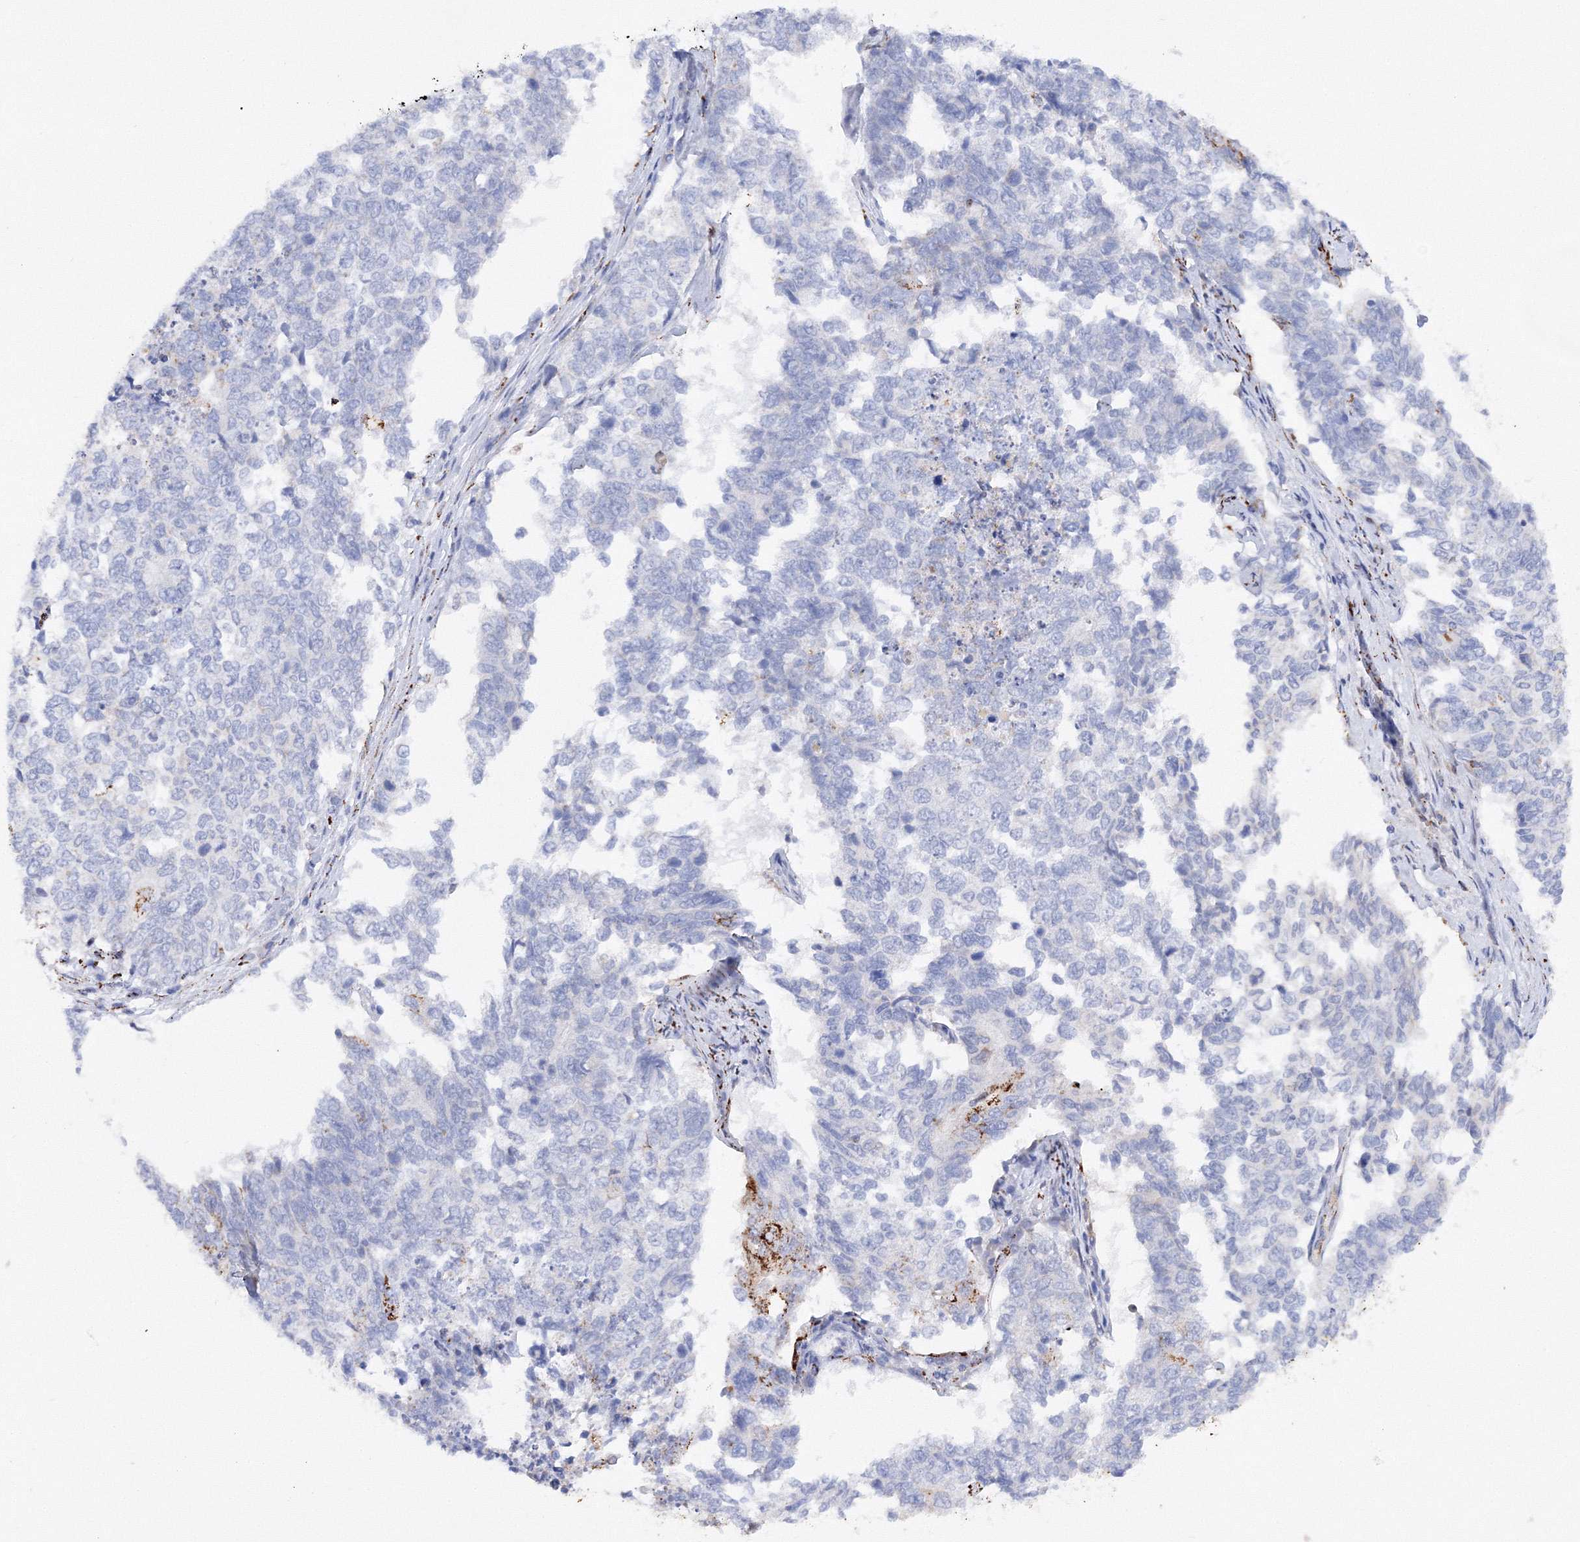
{"staining": {"intensity": "negative", "quantity": "none", "location": "none"}, "tissue": "cervical cancer", "cell_type": "Tumor cells", "image_type": "cancer", "snomed": [{"axis": "morphology", "description": "Squamous cell carcinoma, NOS"}, {"axis": "topography", "description": "Cervix"}], "caption": "Tumor cells are negative for brown protein staining in cervical cancer (squamous cell carcinoma).", "gene": "MERTK", "patient": {"sex": "female", "age": 63}}